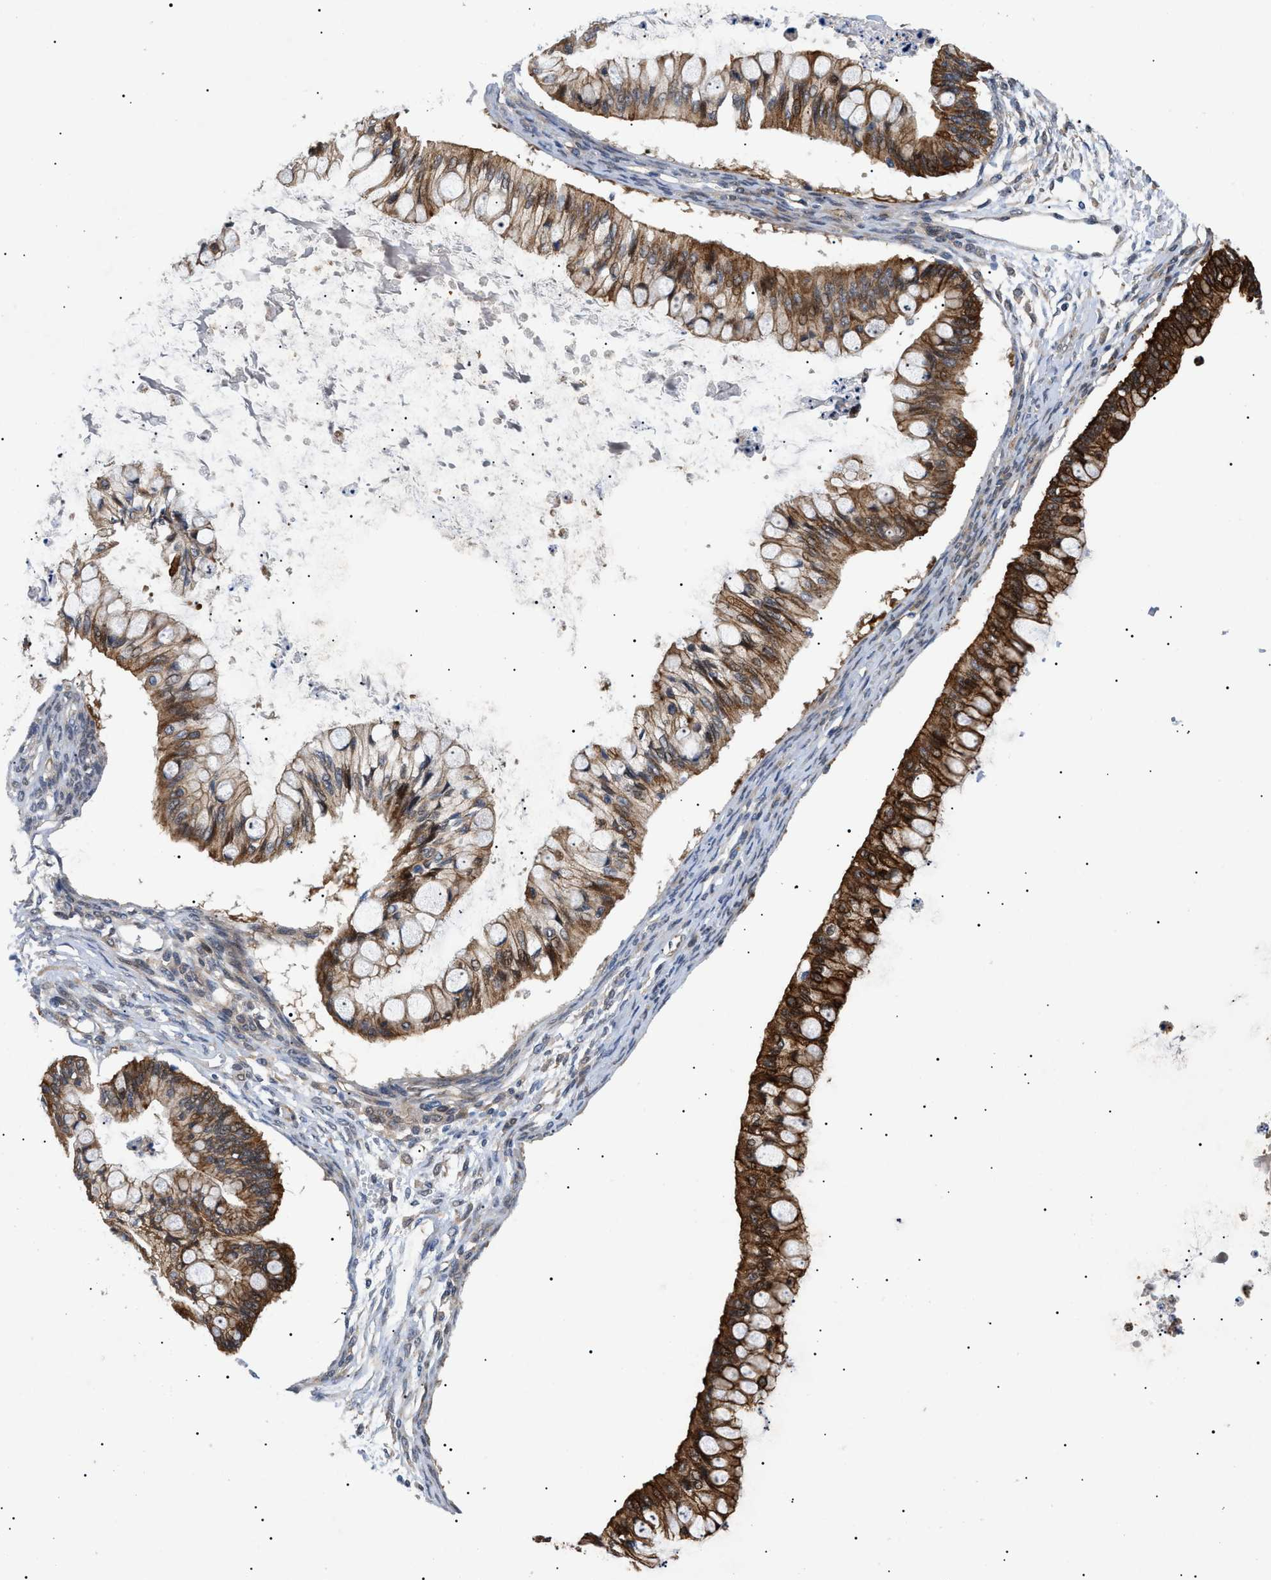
{"staining": {"intensity": "strong", "quantity": ">75%", "location": "cytoplasmic/membranous"}, "tissue": "ovarian cancer", "cell_type": "Tumor cells", "image_type": "cancer", "snomed": [{"axis": "morphology", "description": "Cystadenocarcinoma, mucinous, NOS"}, {"axis": "topography", "description": "Ovary"}], "caption": "A high-resolution image shows immunohistochemistry (IHC) staining of mucinous cystadenocarcinoma (ovarian), which demonstrates strong cytoplasmic/membranous positivity in approximately >75% of tumor cells.", "gene": "CRCP", "patient": {"sex": "female", "age": 57}}